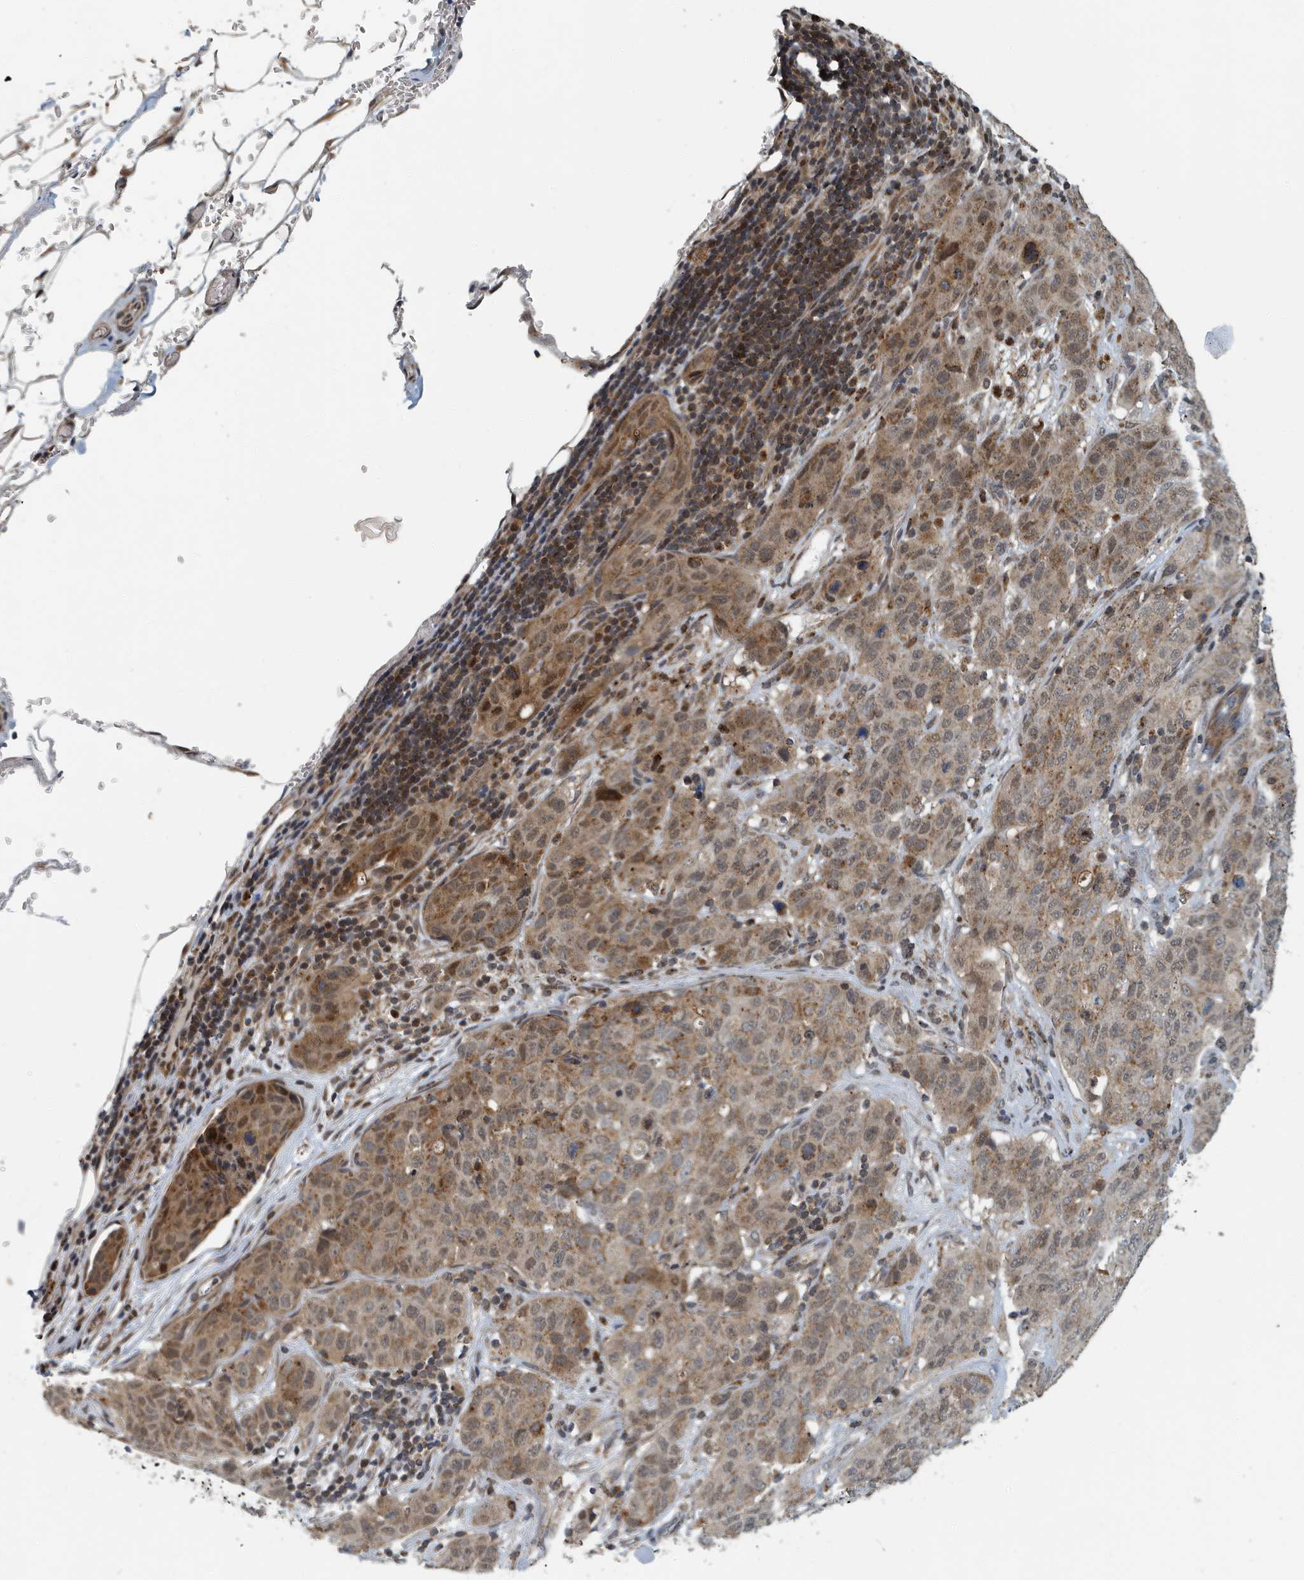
{"staining": {"intensity": "moderate", "quantity": "25%-75%", "location": "cytoplasmic/membranous,nuclear"}, "tissue": "stomach cancer", "cell_type": "Tumor cells", "image_type": "cancer", "snomed": [{"axis": "morphology", "description": "Normal tissue, NOS"}, {"axis": "morphology", "description": "Adenocarcinoma, NOS"}, {"axis": "topography", "description": "Lymph node"}, {"axis": "topography", "description": "Stomach"}], "caption": "There is medium levels of moderate cytoplasmic/membranous and nuclear expression in tumor cells of adenocarcinoma (stomach), as demonstrated by immunohistochemical staining (brown color).", "gene": "KIF15", "patient": {"sex": "male", "age": 48}}